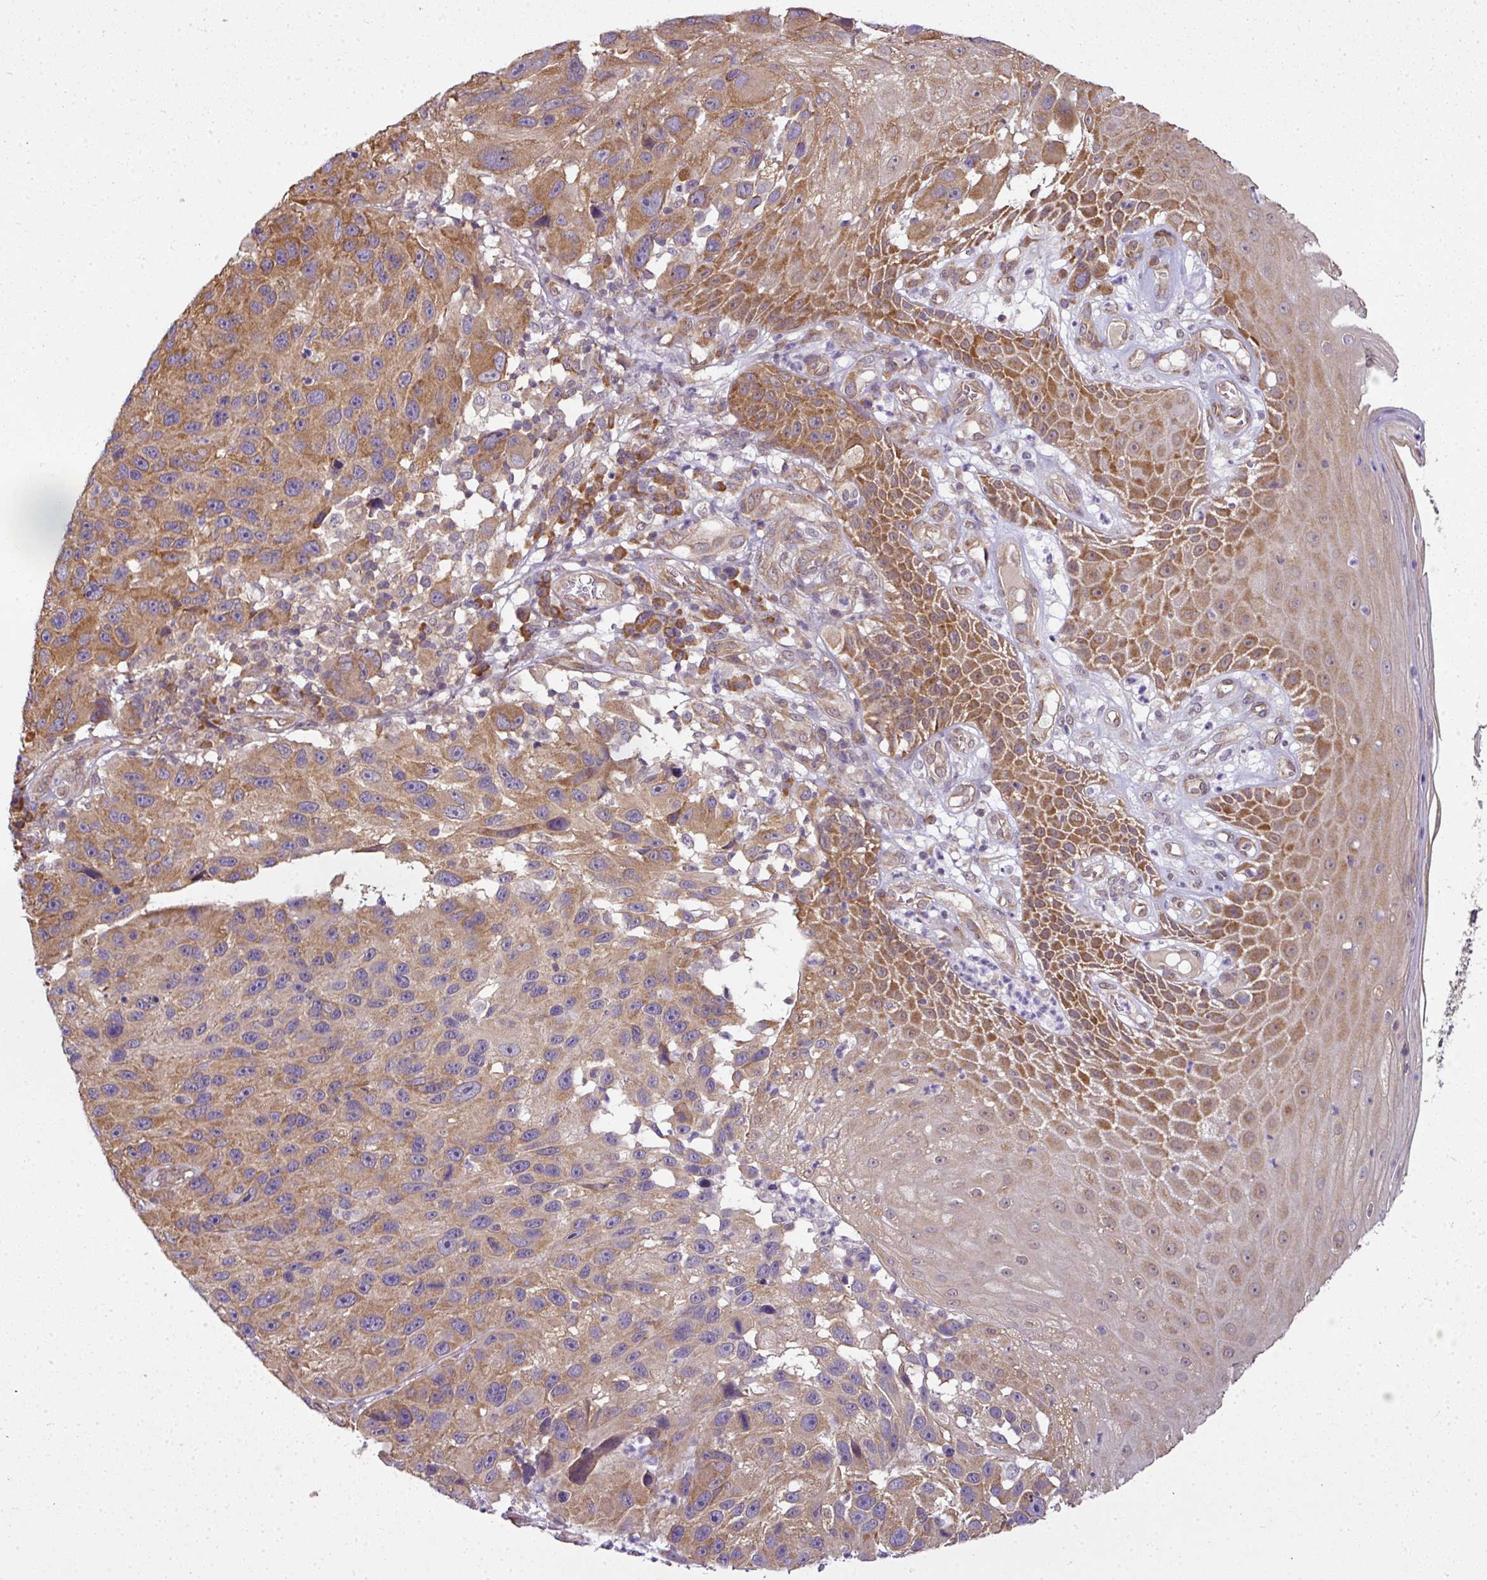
{"staining": {"intensity": "moderate", "quantity": "25%-75%", "location": "cytoplasmic/membranous"}, "tissue": "melanoma", "cell_type": "Tumor cells", "image_type": "cancer", "snomed": [{"axis": "morphology", "description": "Malignant melanoma, NOS"}, {"axis": "topography", "description": "Skin"}], "caption": "Immunohistochemical staining of human malignant melanoma displays moderate cytoplasmic/membranous protein expression in approximately 25%-75% of tumor cells.", "gene": "RBM4B", "patient": {"sex": "male", "age": 53}}